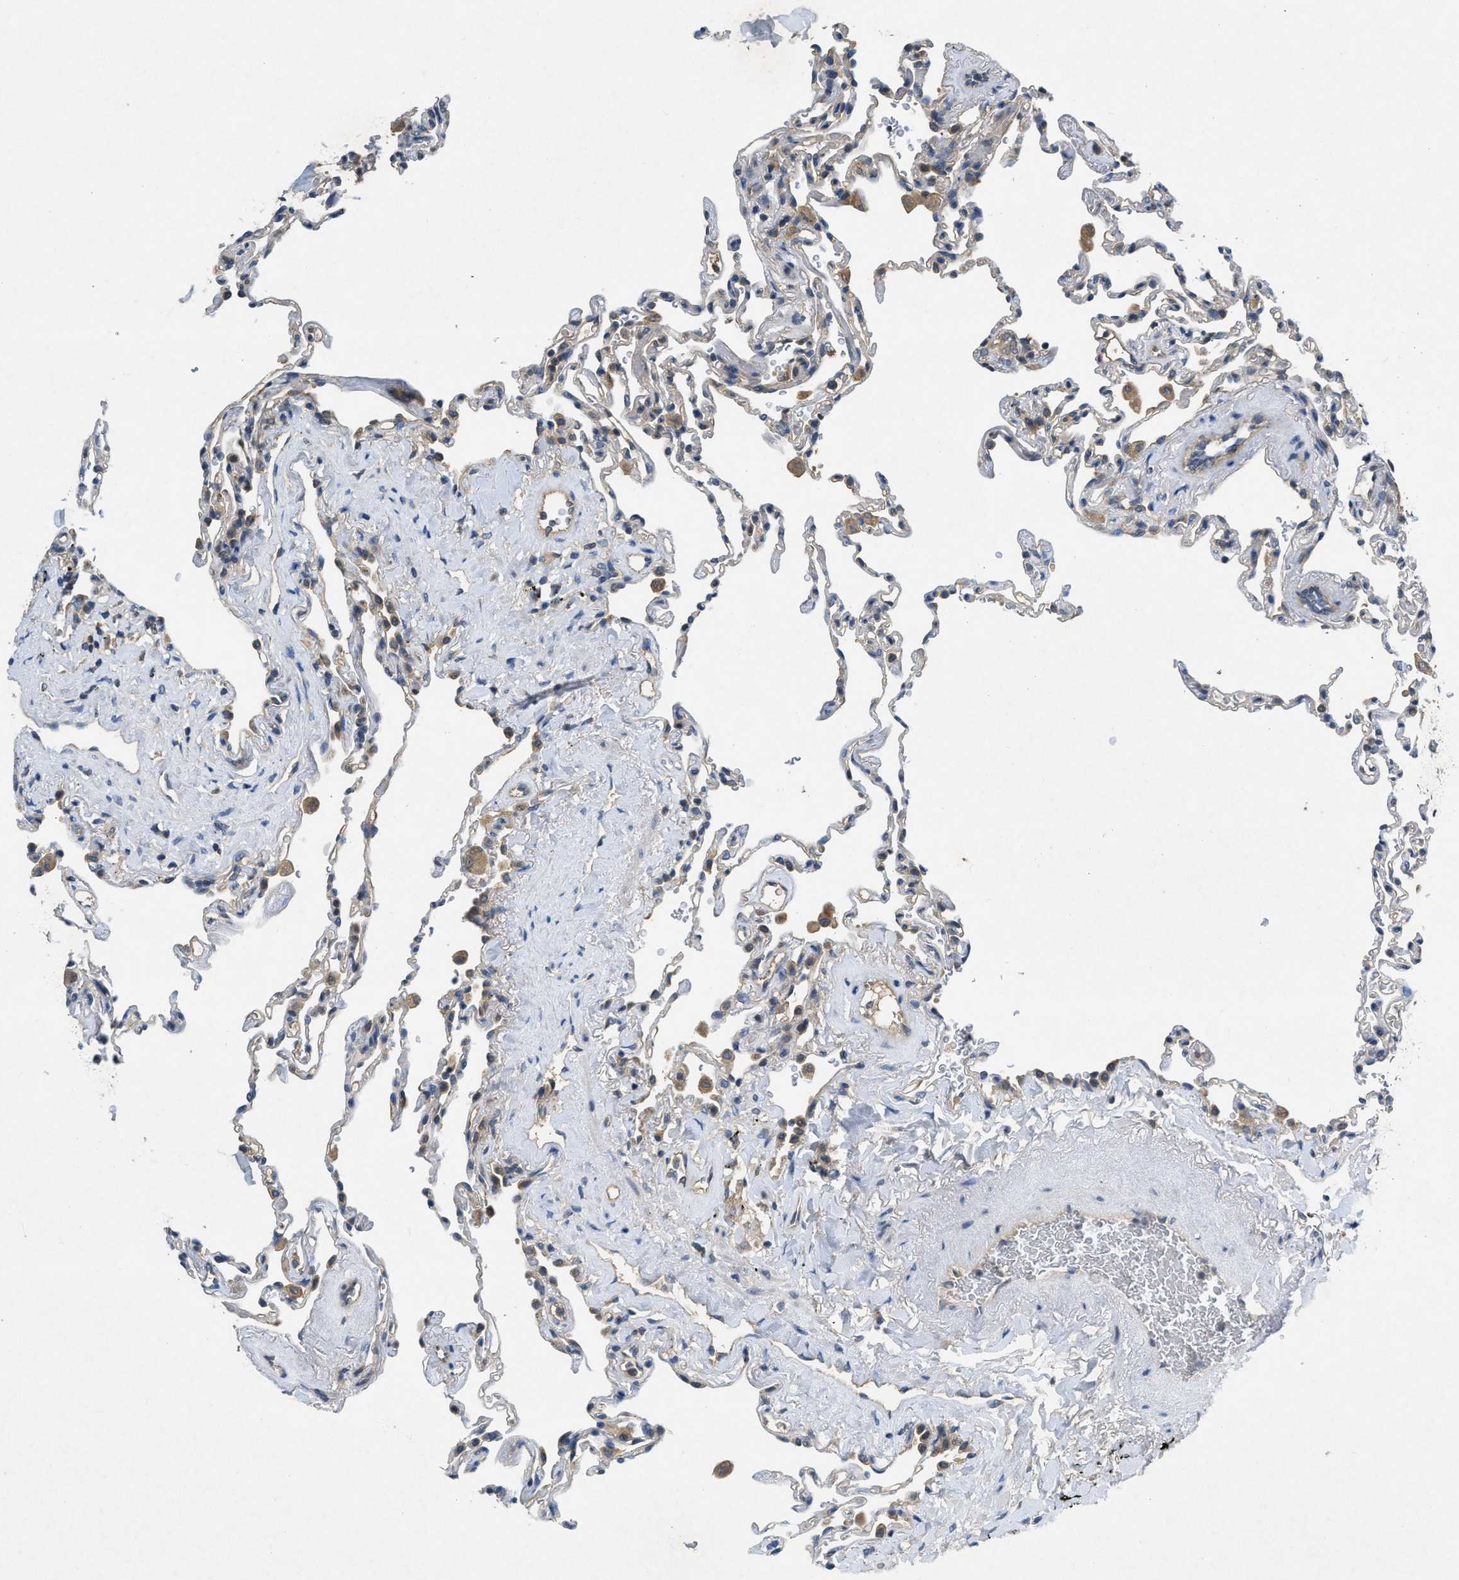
{"staining": {"intensity": "negative", "quantity": "none", "location": "none"}, "tissue": "lung", "cell_type": "Alveolar cells", "image_type": "normal", "snomed": [{"axis": "morphology", "description": "Normal tissue, NOS"}, {"axis": "topography", "description": "Lung"}], "caption": "Protein analysis of unremarkable lung reveals no significant staining in alveolar cells. (IHC, brightfield microscopy, high magnification).", "gene": "PPP3CA", "patient": {"sex": "male", "age": 59}}